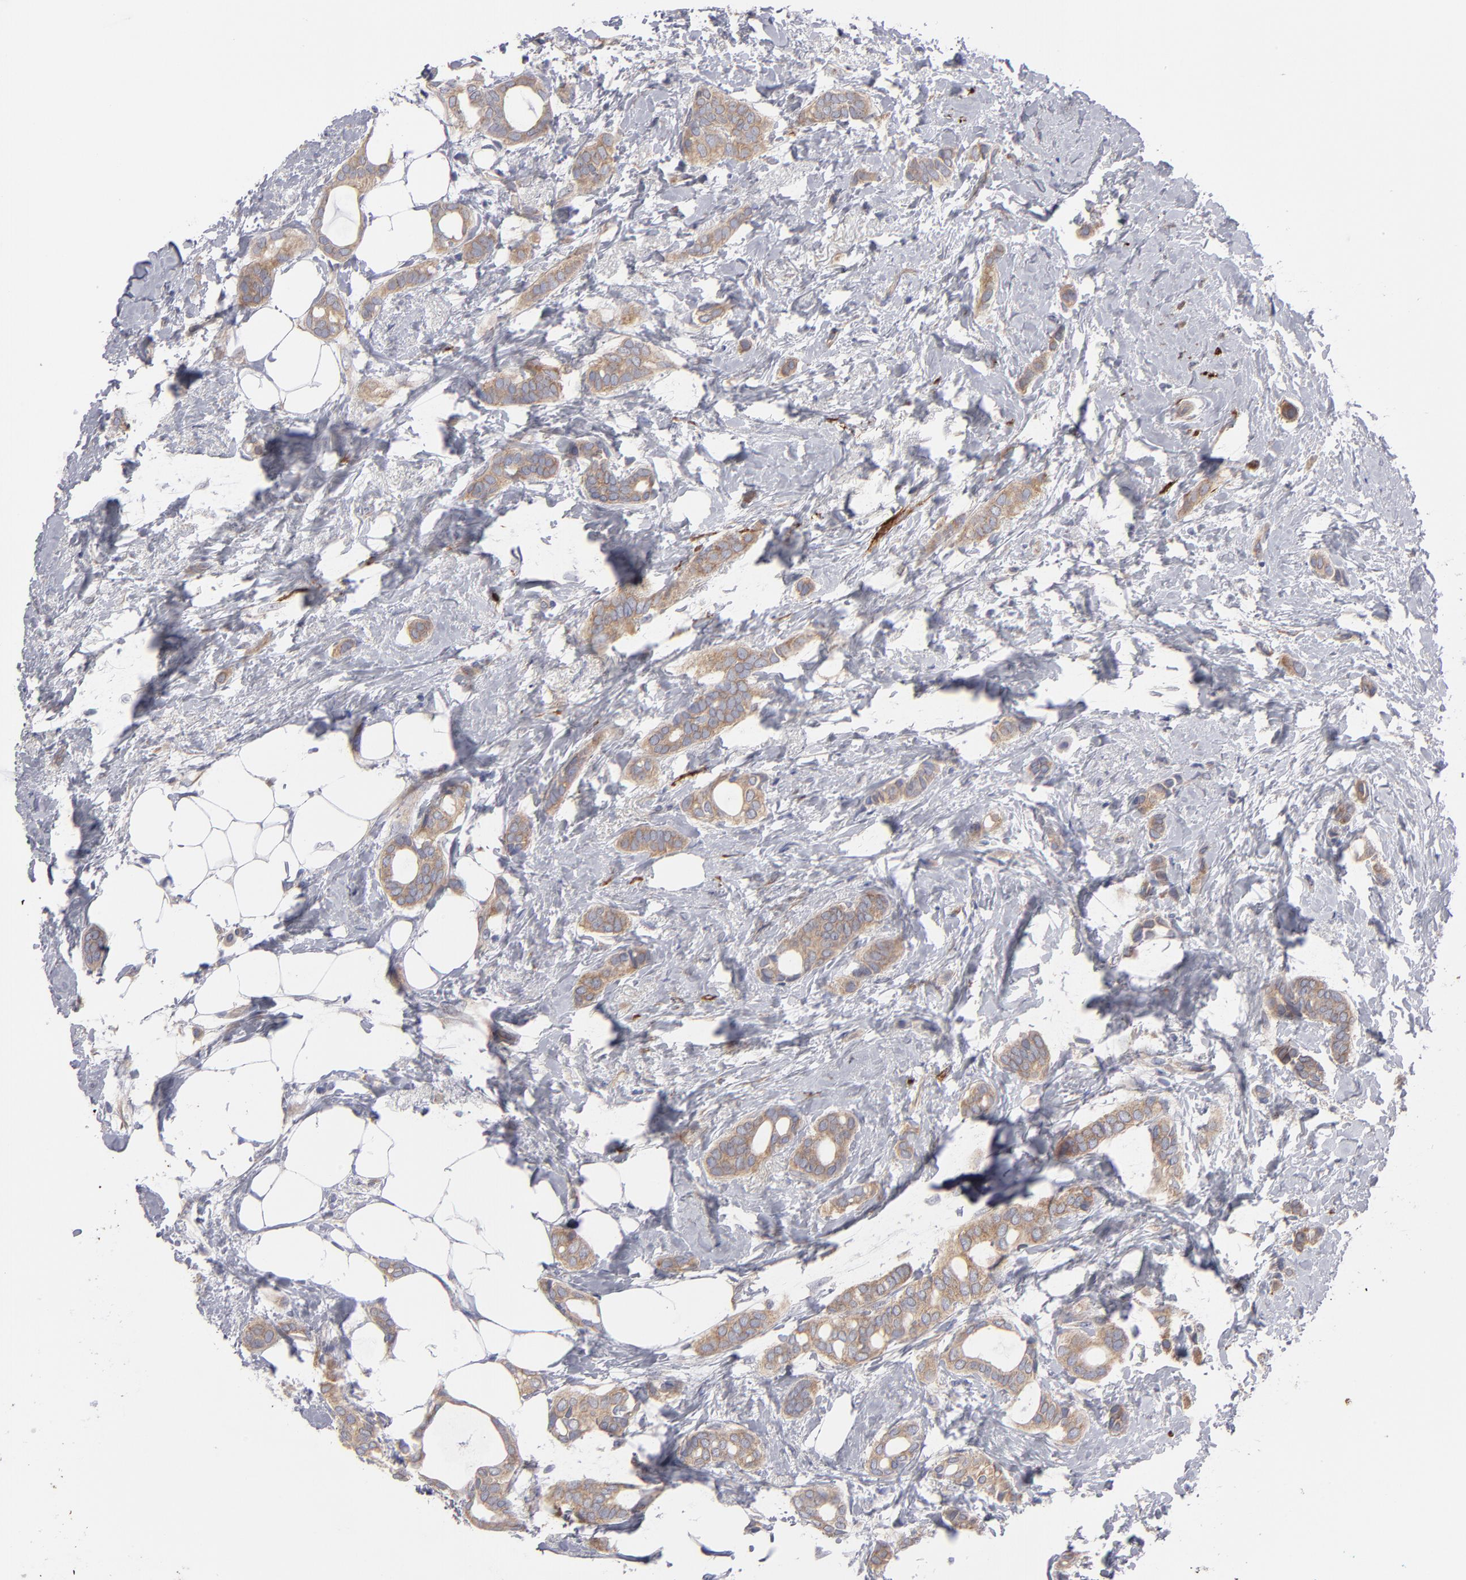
{"staining": {"intensity": "moderate", "quantity": ">75%", "location": "cytoplasmic/membranous"}, "tissue": "breast cancer", "cell_type": "Tumor cells", "image_type": "cancer", "snomed": [{"axis": "morphology", "description": "Duct carcinoma"}, {"axis": "topography", "description": "Breast"}], "caption": "An immunohistochemistry (IHC) histopathology image of tumor tissue is shown. Protein staining in brown shows moderate cytoplasmic/membranous positivity in invasive ductal carcinoma (breast) within tumor cells. (DAB = brown stain, brightfield microscopy at high magnification).", "gene": "SLMAP", "patient": {"sex": "female", "age": 54}}